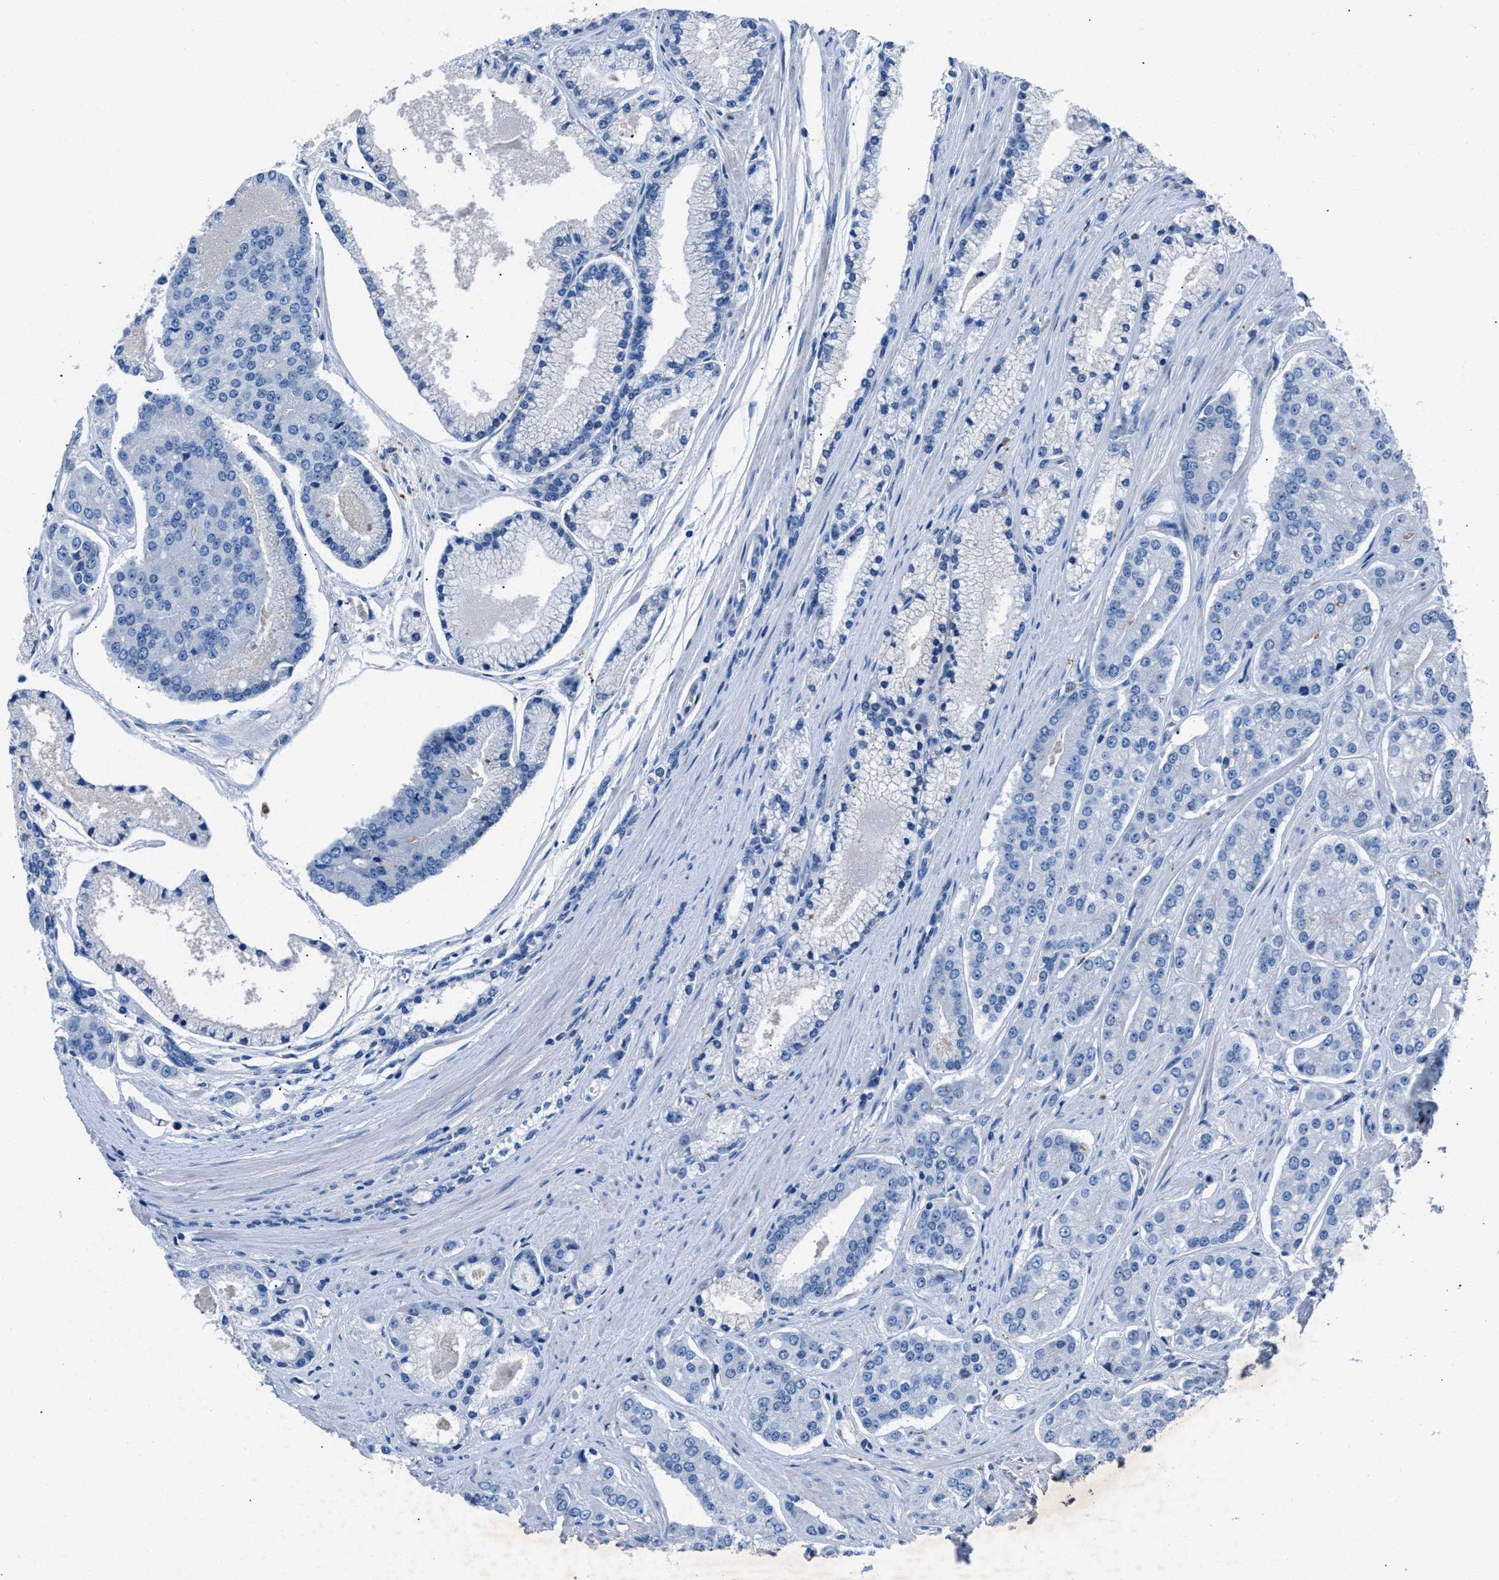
{"staining": {"intensity": "negative", "quantity": "none", "location": "none"}, "tissue": "prostate cancer", "cell_type": "Tumor cells", "image_type": "cancer", "snomed": [{"axis": "morphology", "description": "Adenocarcinoma, High grade"}, {"axis": "topography", "description": "Prostate"}], "caption": "The image exhibits no staining of tumor cells in prostate cancer.", "gene": "DNAAF5", "patient": {"sex": "male", "age": 71}}